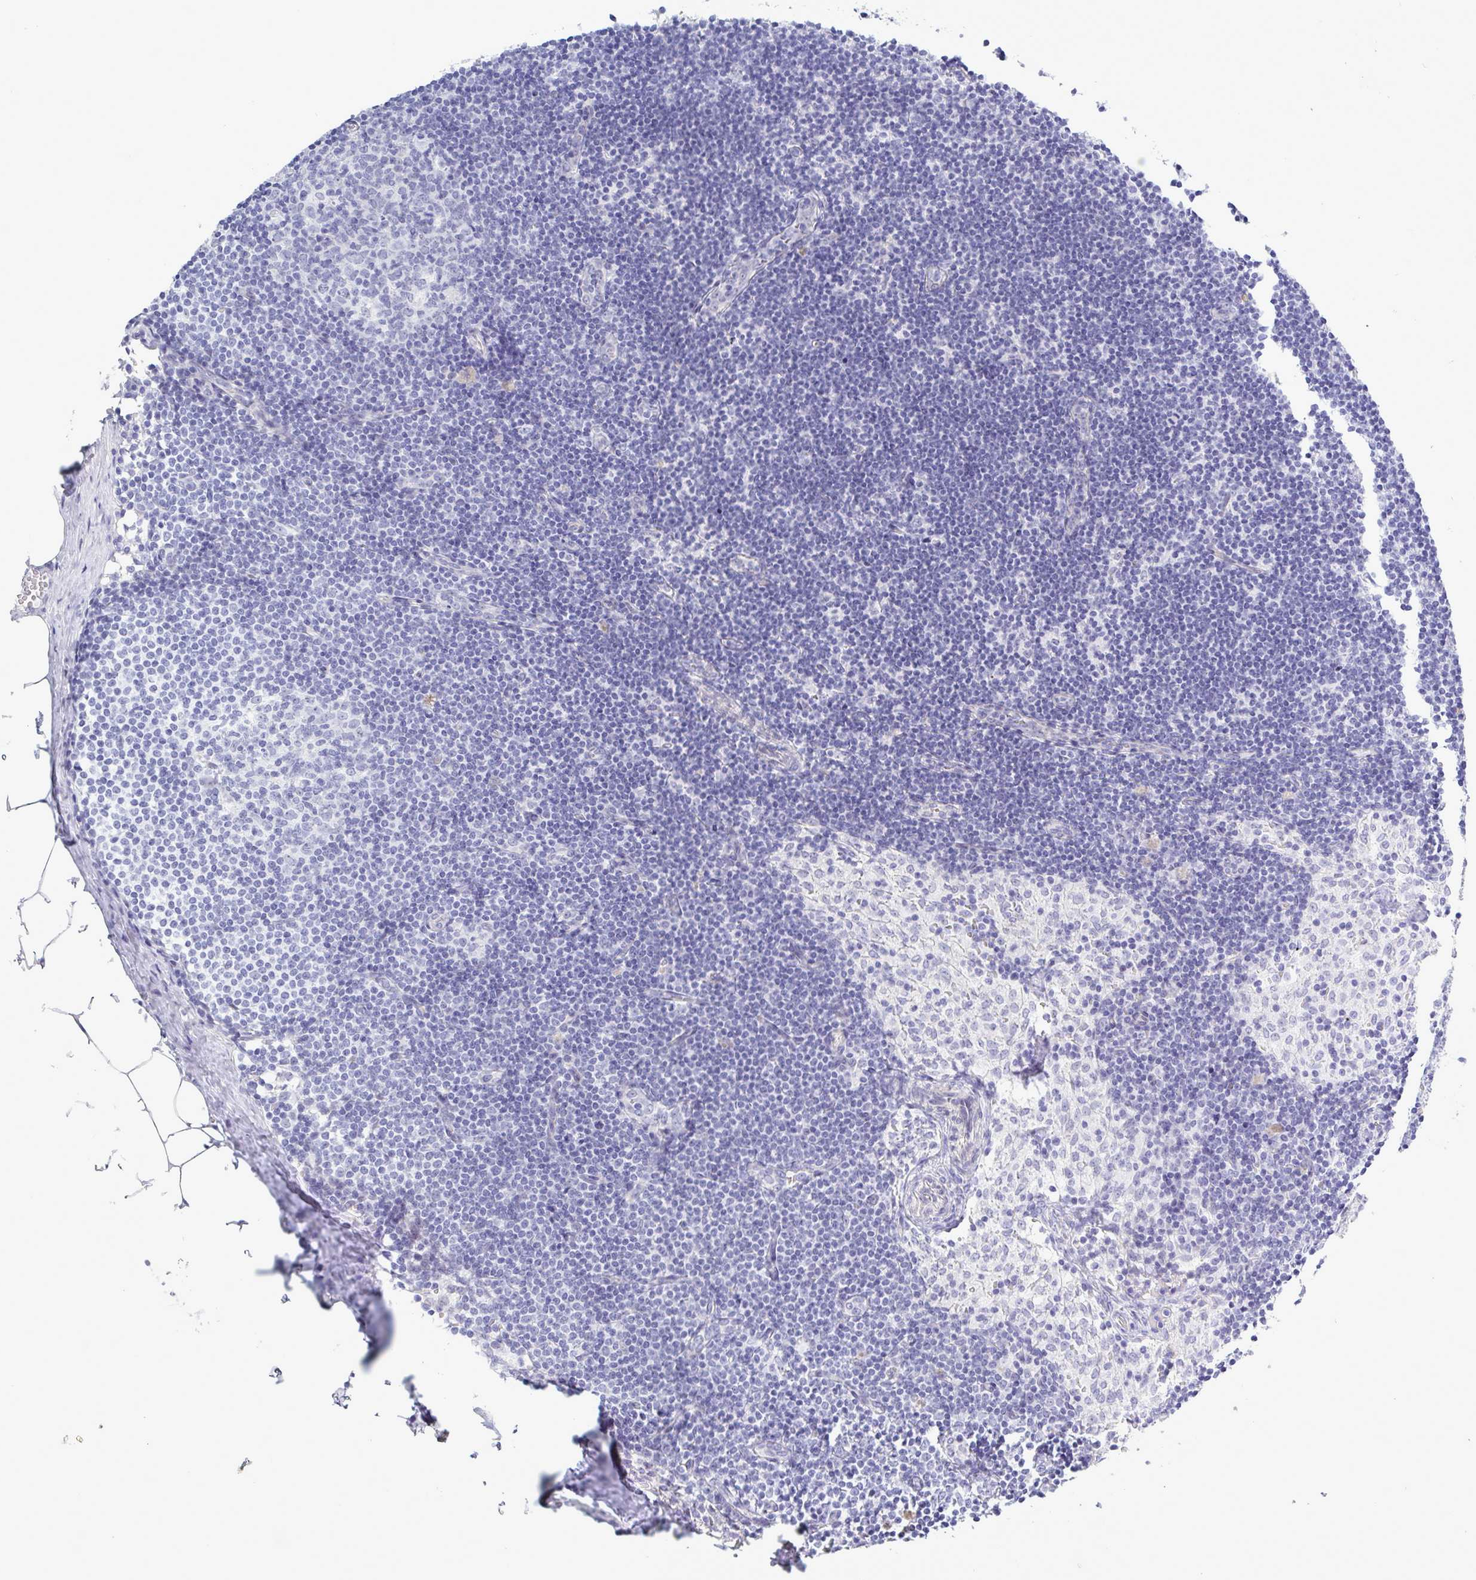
{"staining": {"intensity": "negative", "quantity": "none", "location": "none"}, "tissue": "lymph node", "cell_type": "Germinal center cells", "image_type": "normal", "snomed": [{"axis": "morphology", "description": "Normal tissue, NOS"}, {"axis": "topography", "description": "Lymph node"}], "caption": "DAB immunohistochemical staining of benign human lymph node displays no significant expression in germinal center cells.", "gene": "MFSD4A", "patient": {"sex": "female", "age": 31}}